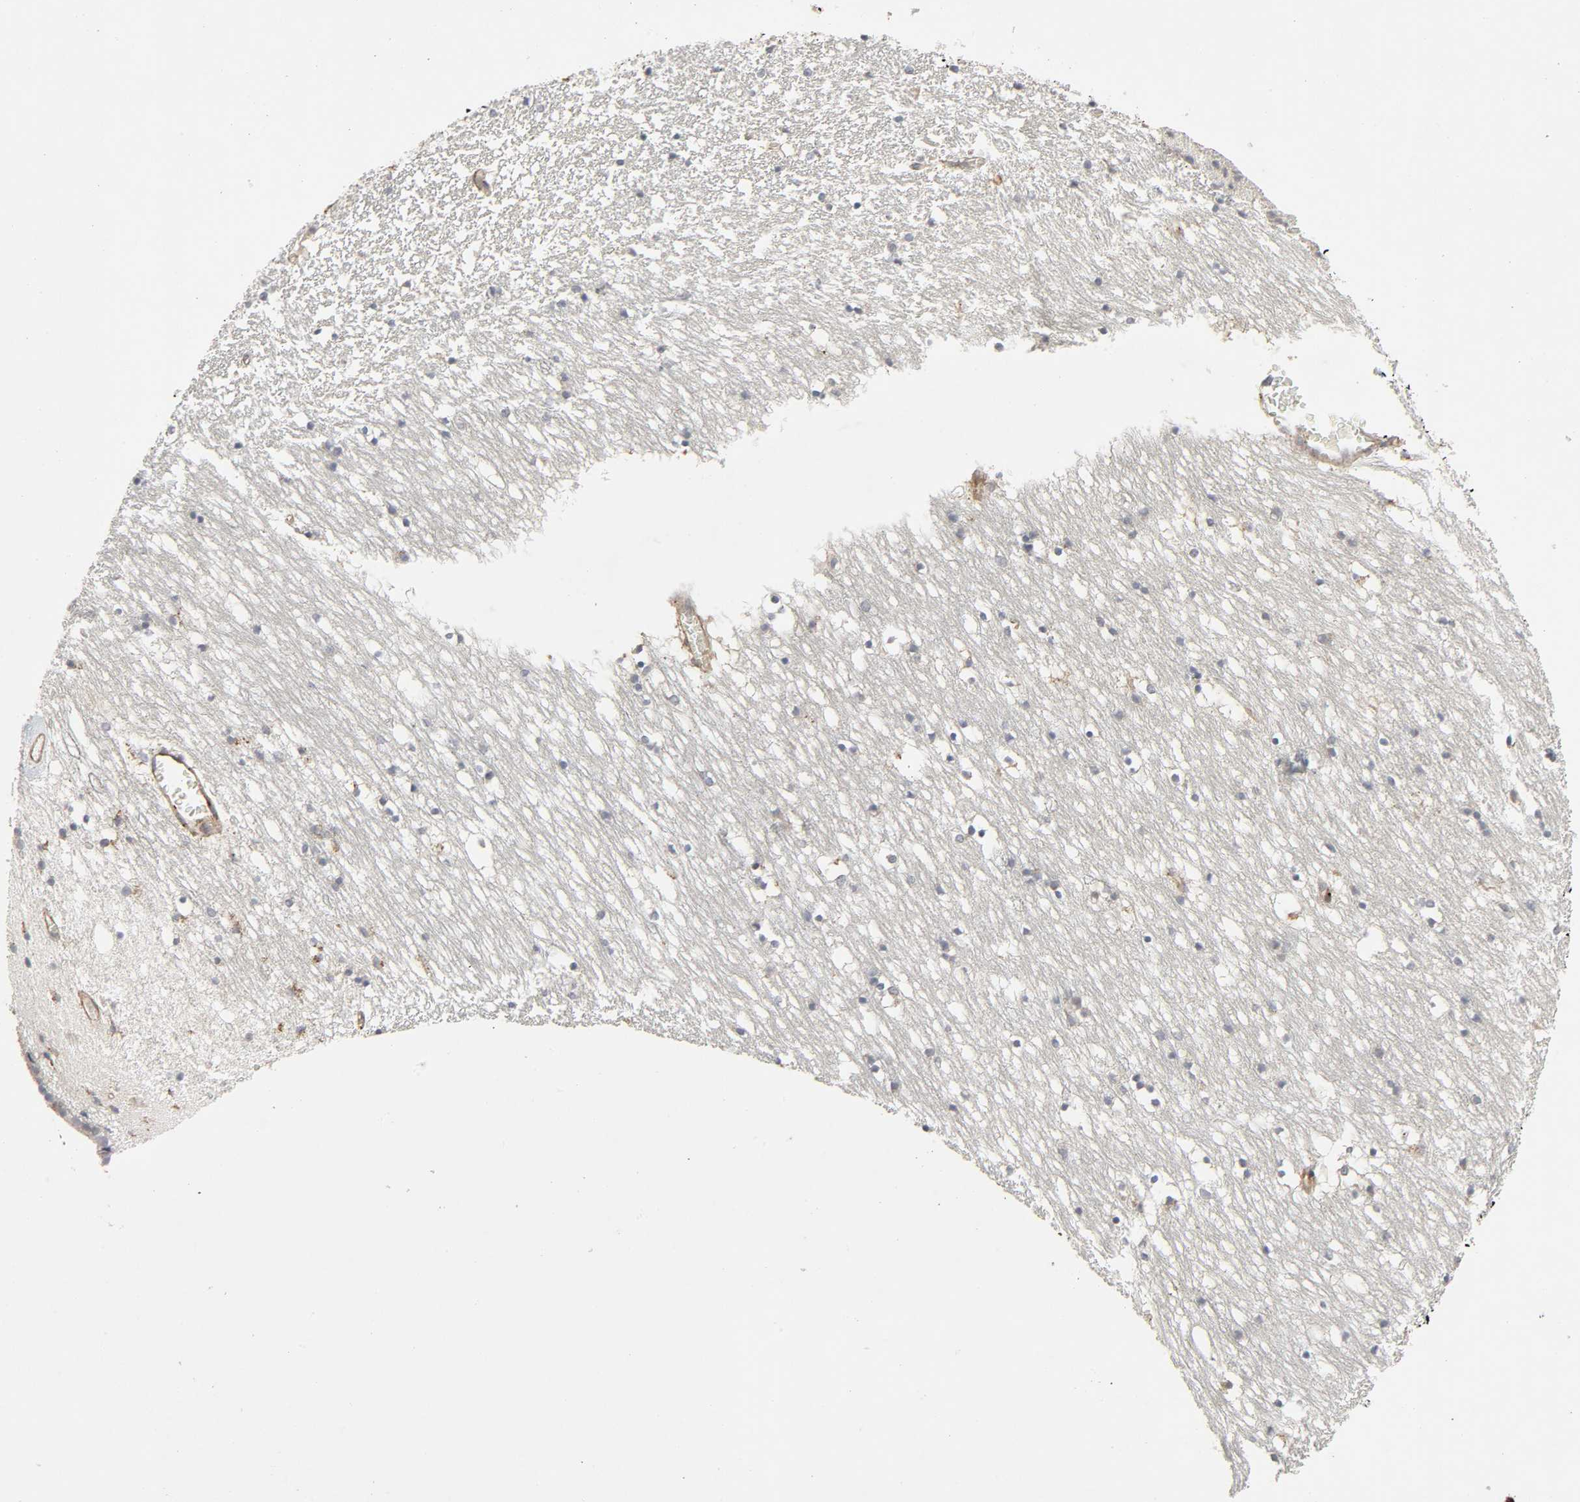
{"staining": {"intensity": "weak", "quantity": "<25%", "location": "cytoplasmic/membranous"}, "tissue": "caudate", "cell_type": "Glial cells", "image_type": "normal", "snomed": [{"axis": "morphology", "description": "Normal tissue, NOS"}, {"axis": "topography", "description": "Lateral ventricle wall"}], "caption": "A high-resolution image shows IHC staining of unremarkable caudate, which displays no significant positivity in glial cells. (Stains: DAB immunohistochemistry with hematoxylin counter stain, Microscopy: brightfield microscopy at high magnification).", "gene": "ADCY4", "patient": {"sex": "male", "age": 45}}